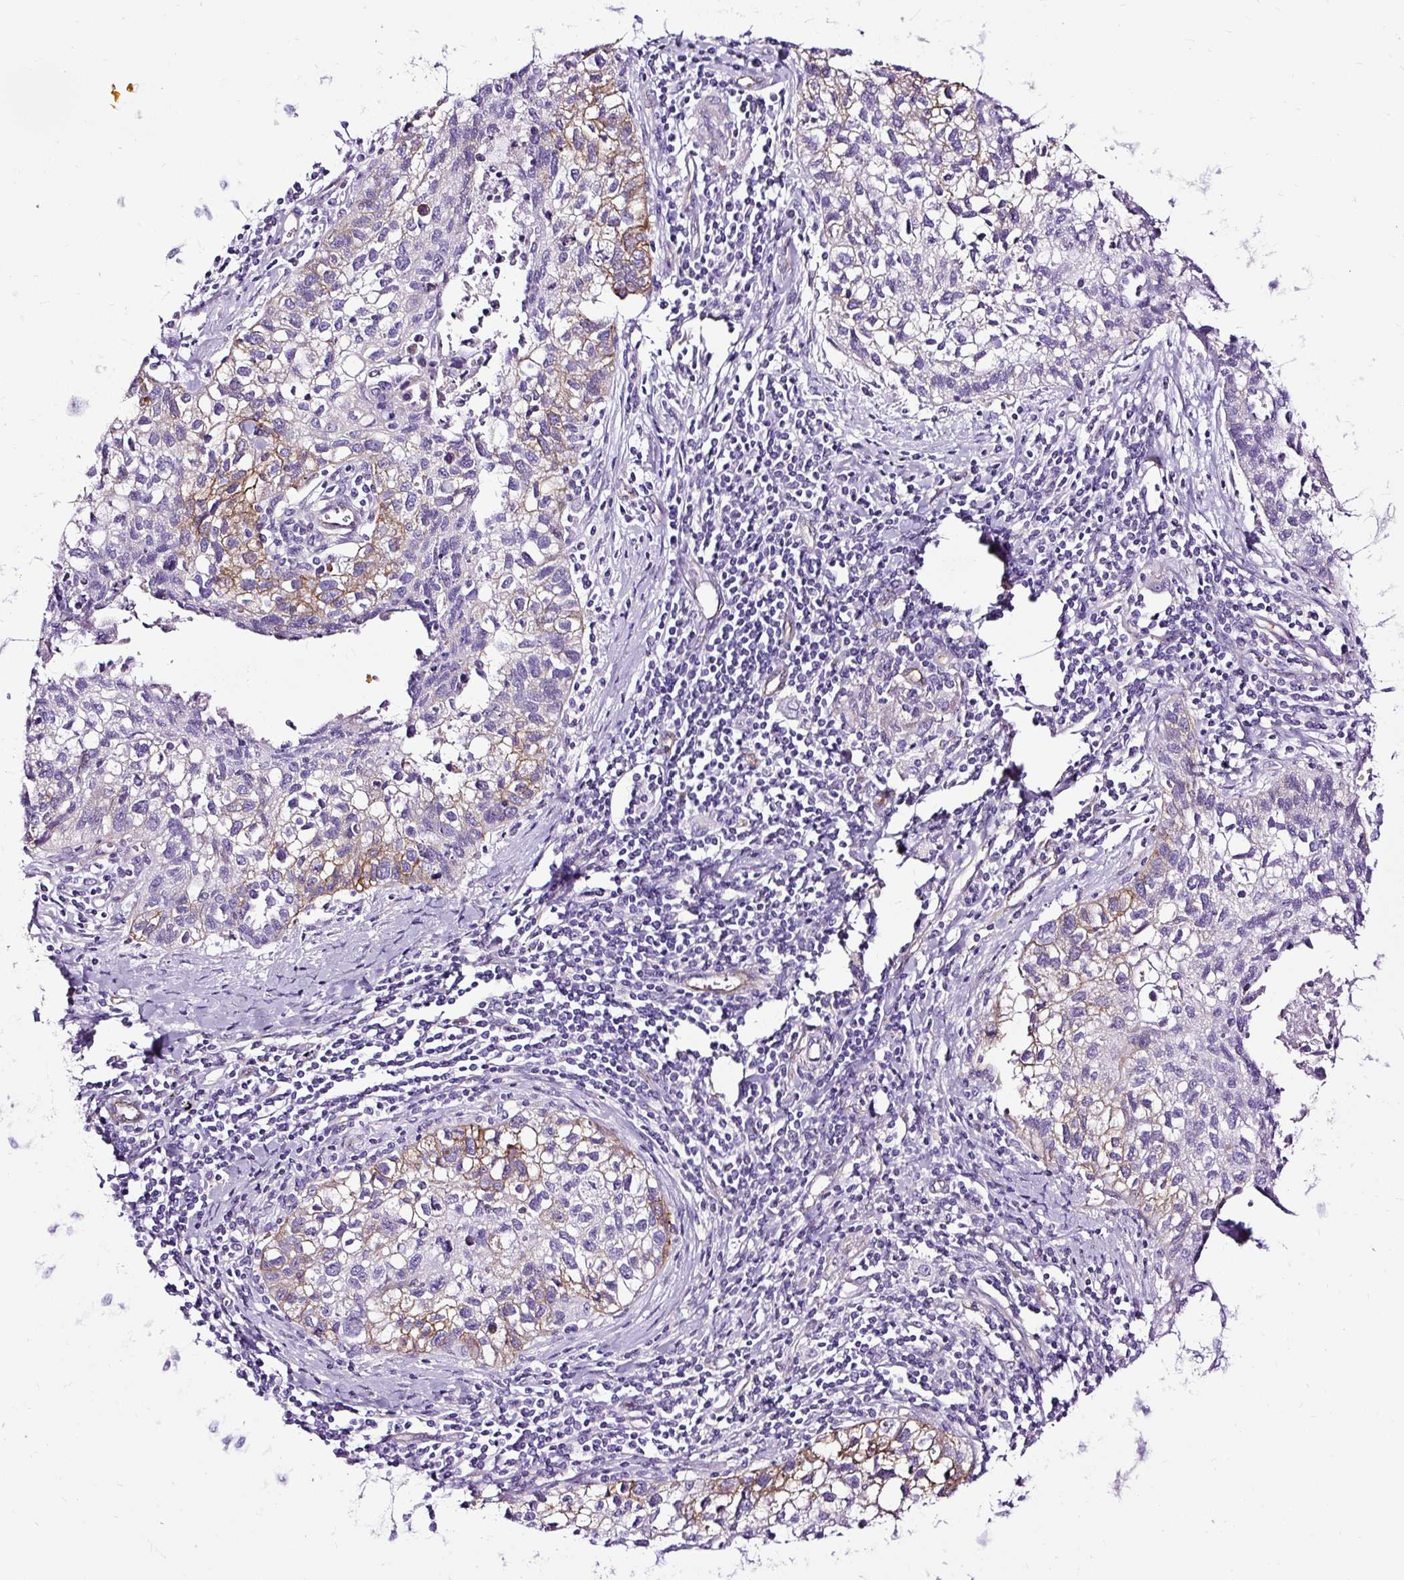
{"staining": {"intensity": "moderate", "quantity": "25%-75%", "location": "cytoplasmic/membranous"}, "tissue": "lung cancer", "cell_type": "Tumor cells", "image_type": "cancer", "snomed": [{"axis": "morphology", "description": "Squamous cell carcinoma, NOS"}, {"axis": "topography", "description": "Lung"}], "caption": "A brown stain labels moderate cytoplasmic/membranous expression of a protein in lung squamous cell carcinoma tumor cells. (Brightfield microscopy of DAB IHC at high magnification).", "gene": "SLC7A8", "patient": {"sex": "male", "age": 74}}